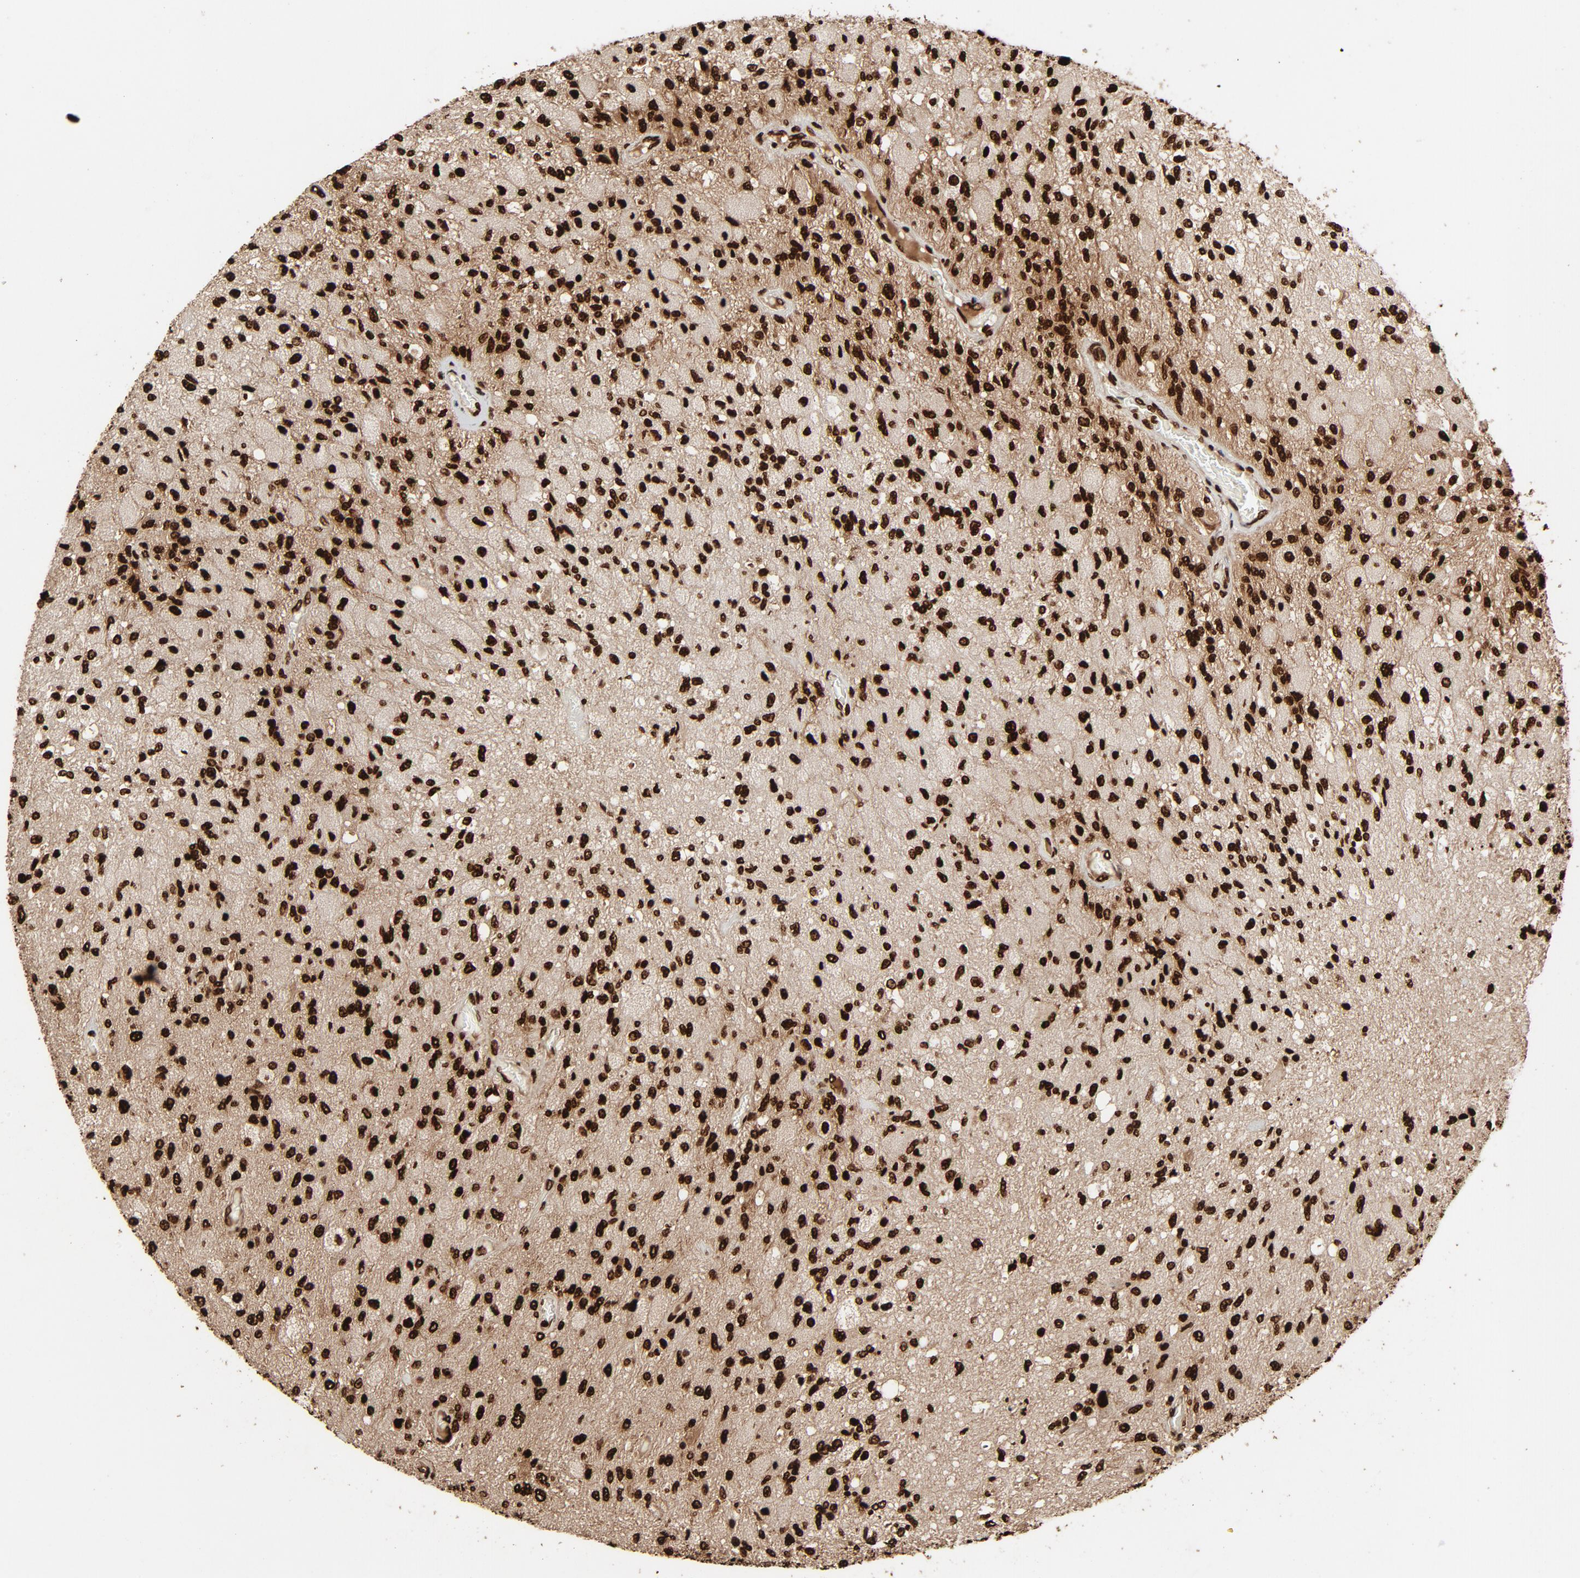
{"staining": {"intensity": "strong", "quantity": ">75%", "location": "nuclear"}, "tissue": "glioma", "cell_type": "Tumor cells", "image_type": "cancer", "snomed": [{"axis": "morphology", "description": "Normal tissue, NOS"}, {"axis": "morphology", "description": "Glioma, malignant, High grade"}, {"axis": "topography", "description": "Cerebral cortex"}], "caption": "IHC photomicrograph of human high-grade glioma (malignant) stained for a protein (brown), which demonstrates high levels of strong nuclear positivity in approximately >75% of tumor cells.", "gene": "TP53BP1", "patient": {"sex": "male", "age": 77}}